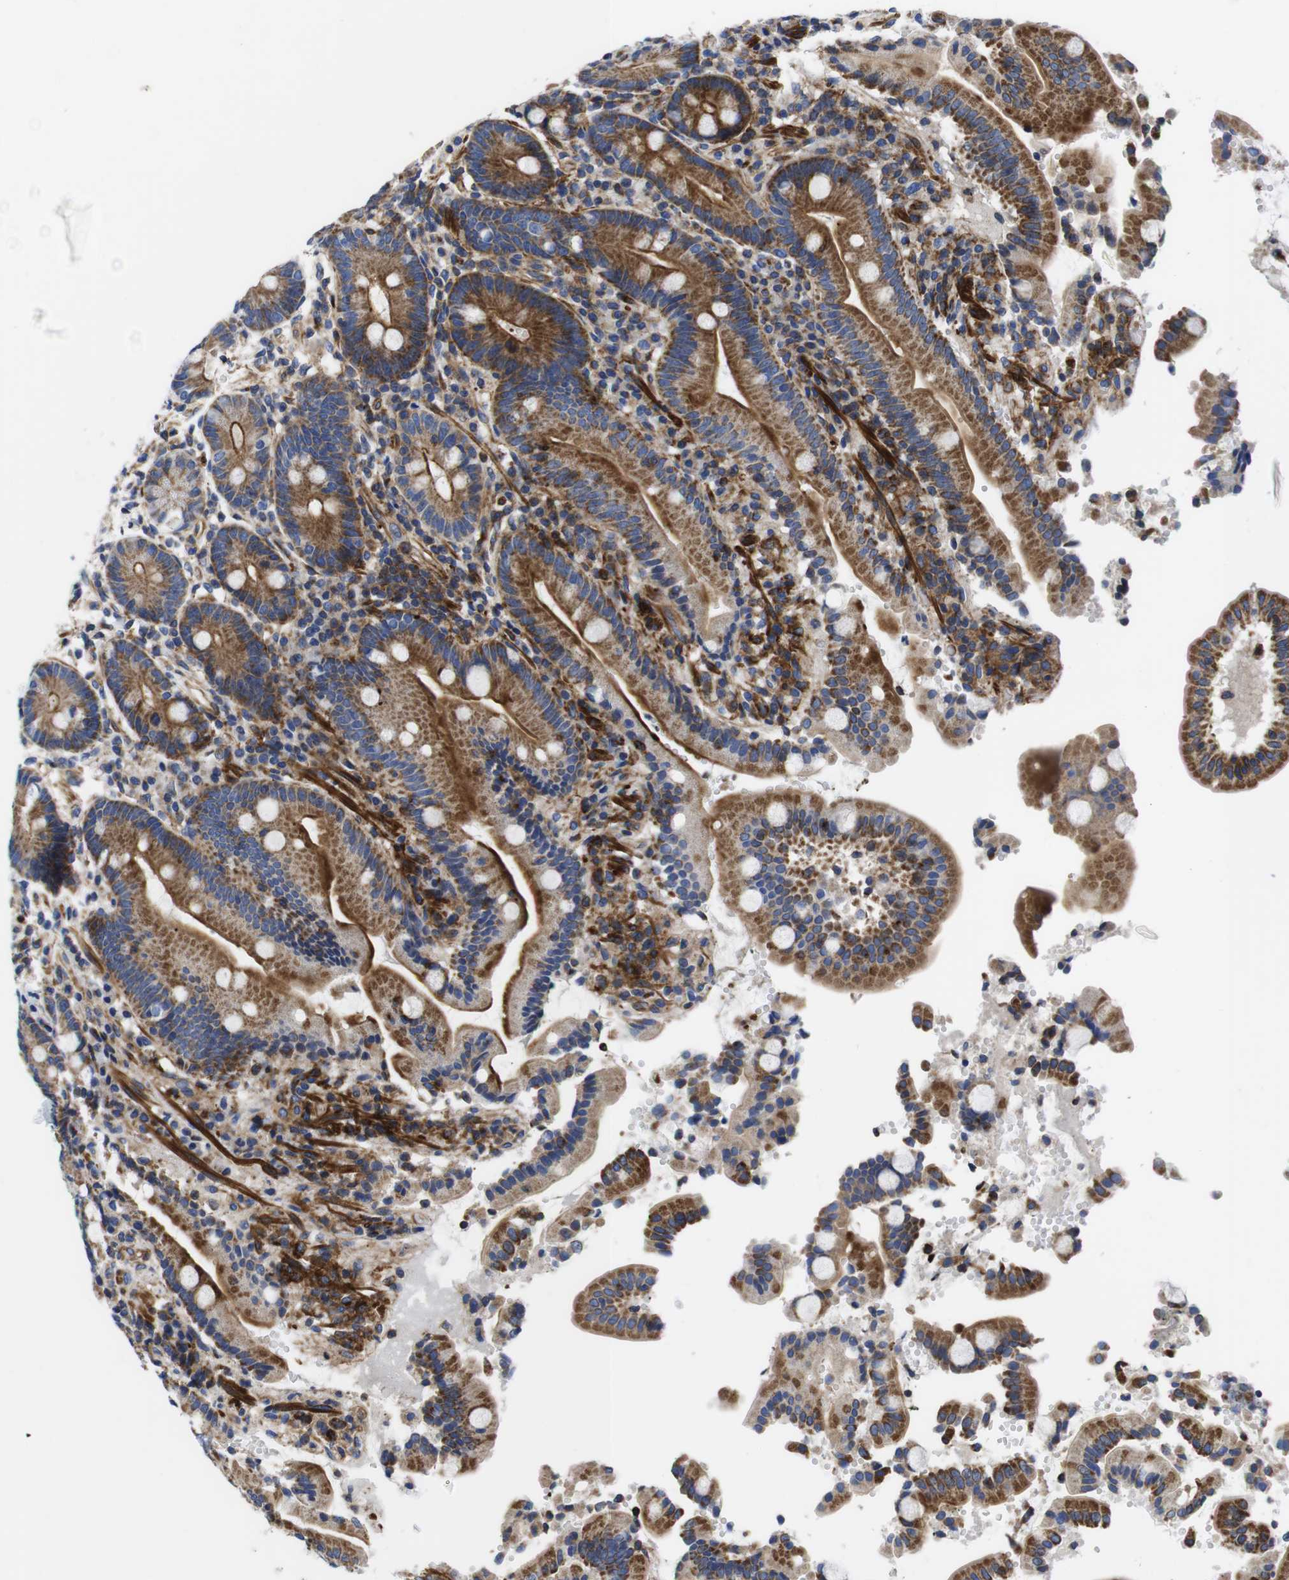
{"staining": {"intensity": "strong", "quantity": ">75%", "location": "cytoplasmic/membranous"}, "tissue": "duodenum", "cell_type": "Glandular cells", "image_type": "normal", "snomed": [{"axis": "morphology", "description": "Normal tissue, NOS"}, {"axis": "topography", "description": "Small intestine, NOS"}], "caption": "The micrograph exhibits a brown stain indicating the presence of a protein in the cytoplasmic/membranous of glandular cells in duodenum.", "gene": "GPR4", "patient": {"sex": "female", "age": 71}}